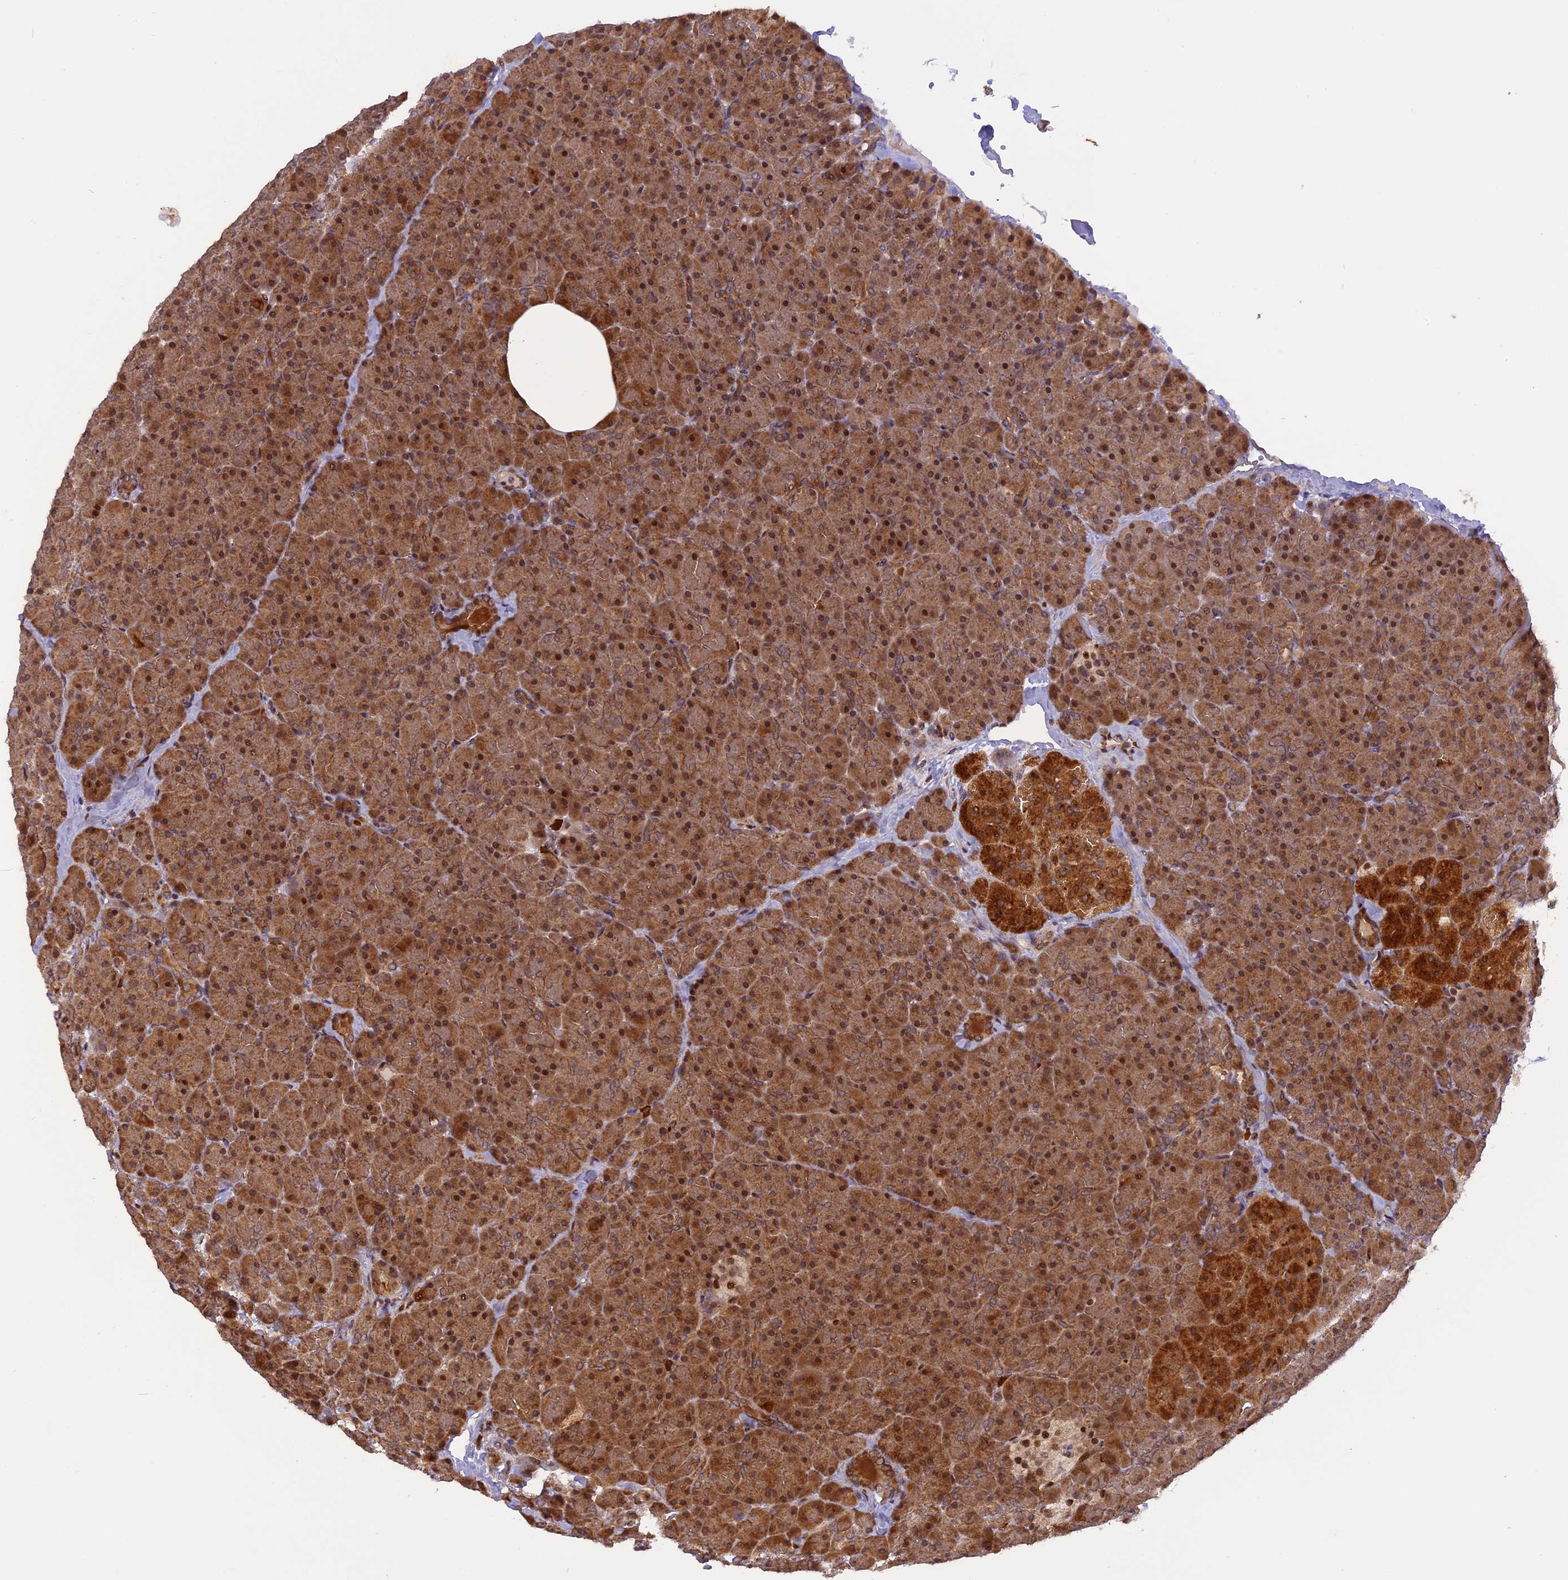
{"staining": {"intensity": "strong", "quantity": "25%-75%", "location": "cytoplasmic/membranous,nuclear"}, "tissue": "pancreas", "cell_type": "Exocrine glandular cells", "image_type": "normal", "snomed": [{"axis": "morphology", "description": "Normal tissue, NOS"}, {"axis": "topography", "description": "Pancreas"}], "caption": "Exocrine glandular cells reveal strong cytoplasmic/membranous,nuclear staining in approximately 25%-75% of cells in benign pancreas.", "gene": "MICALL1", "patient": {"sex": "male", "age": 36}}